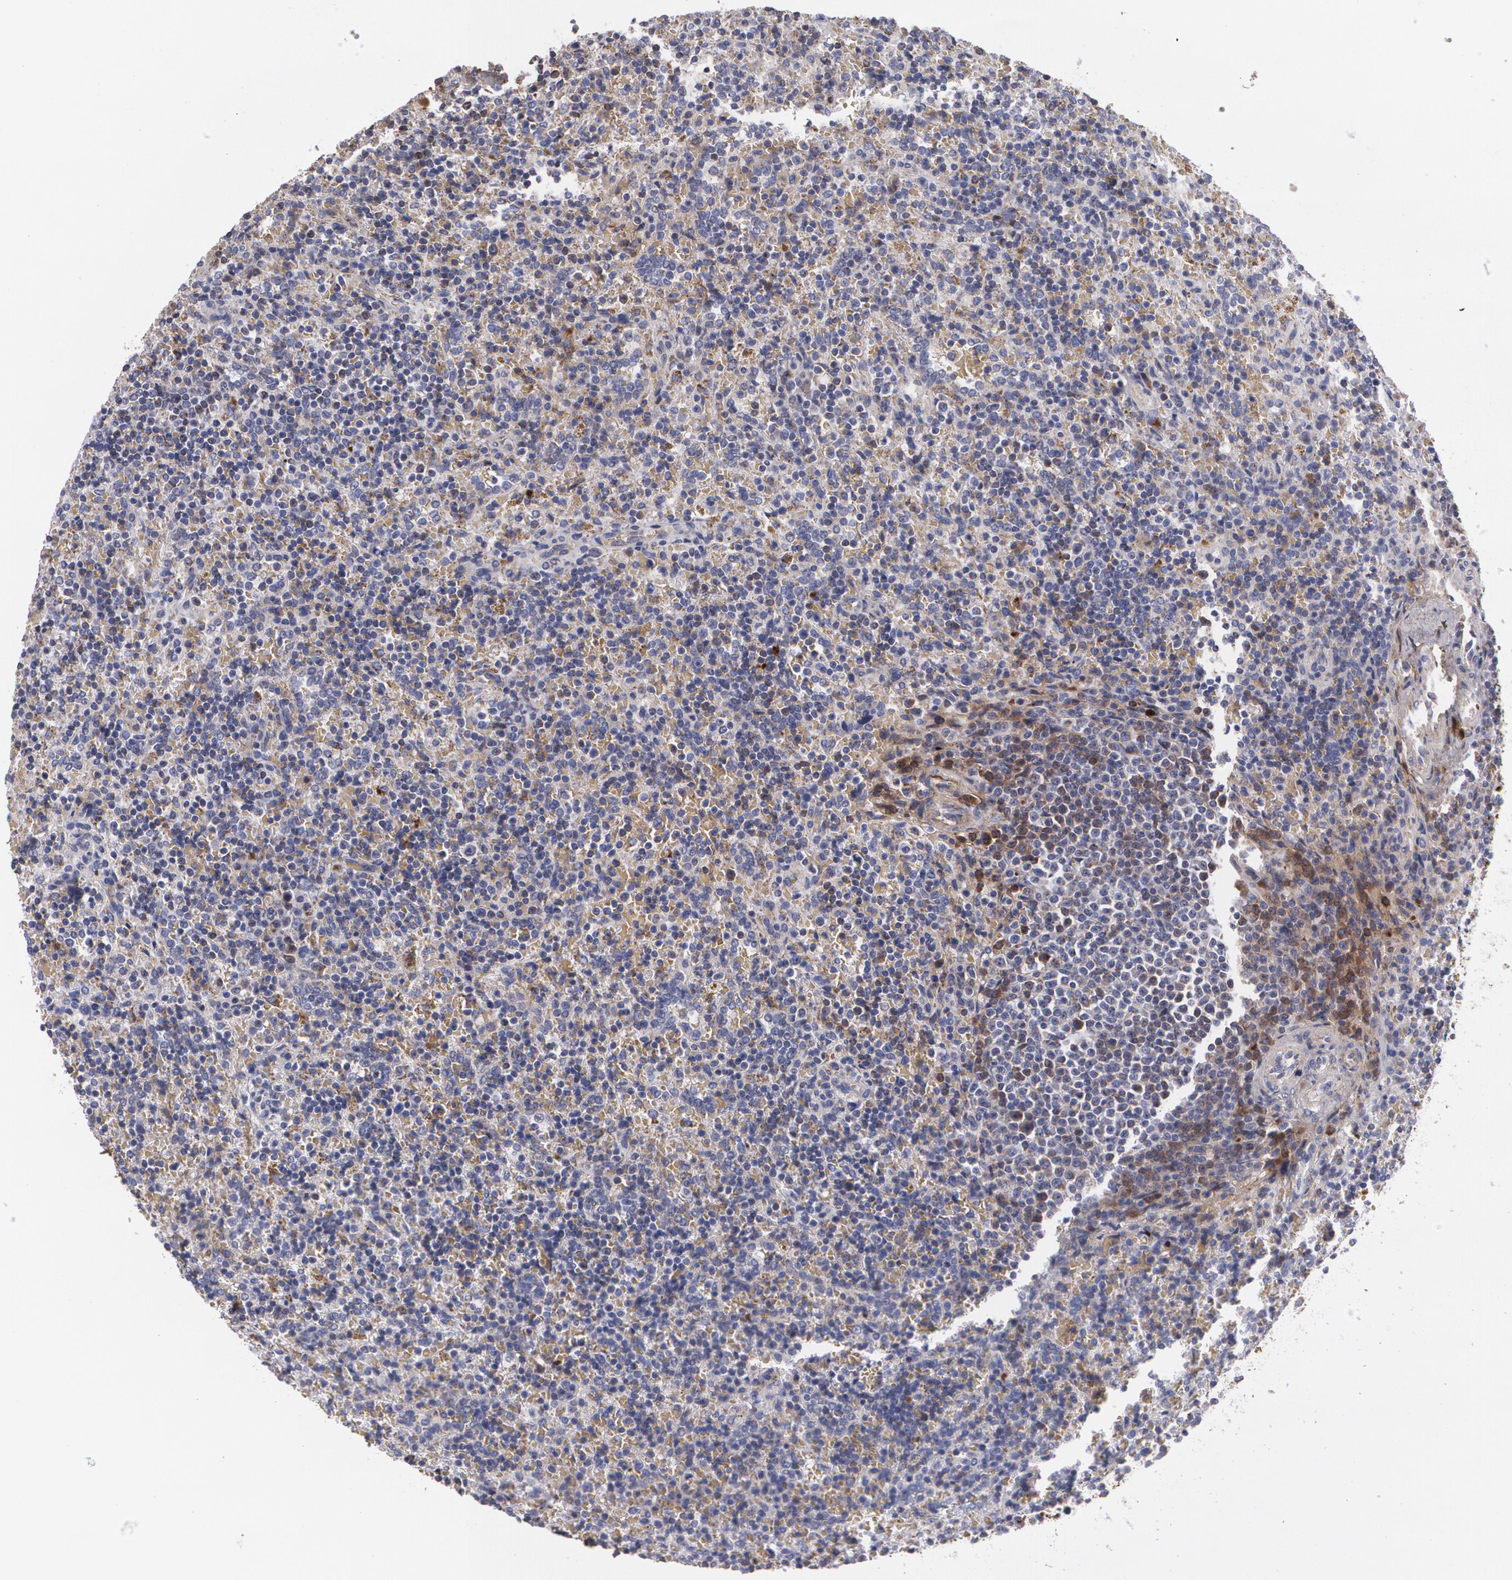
{"staining": {"intensity": "weak", "quantity": "<25%", "location": "cytoplasmic/membranous"}, "tissue": "lymphoma", "cell_type": "Tumor cells", "image_type": "cancer", "snomed": [{"axis": "morphology", "description": "Malignant lymphoma, non-Hodgkin's type, Low grade"}, {"axis": "topography", "description": "Spleen"}], "caption": "Tumor cells are negative for brown protein staining in lymphoma.", "gene": "FBLN1", "patient": {"sex": "male", "age": 67}}